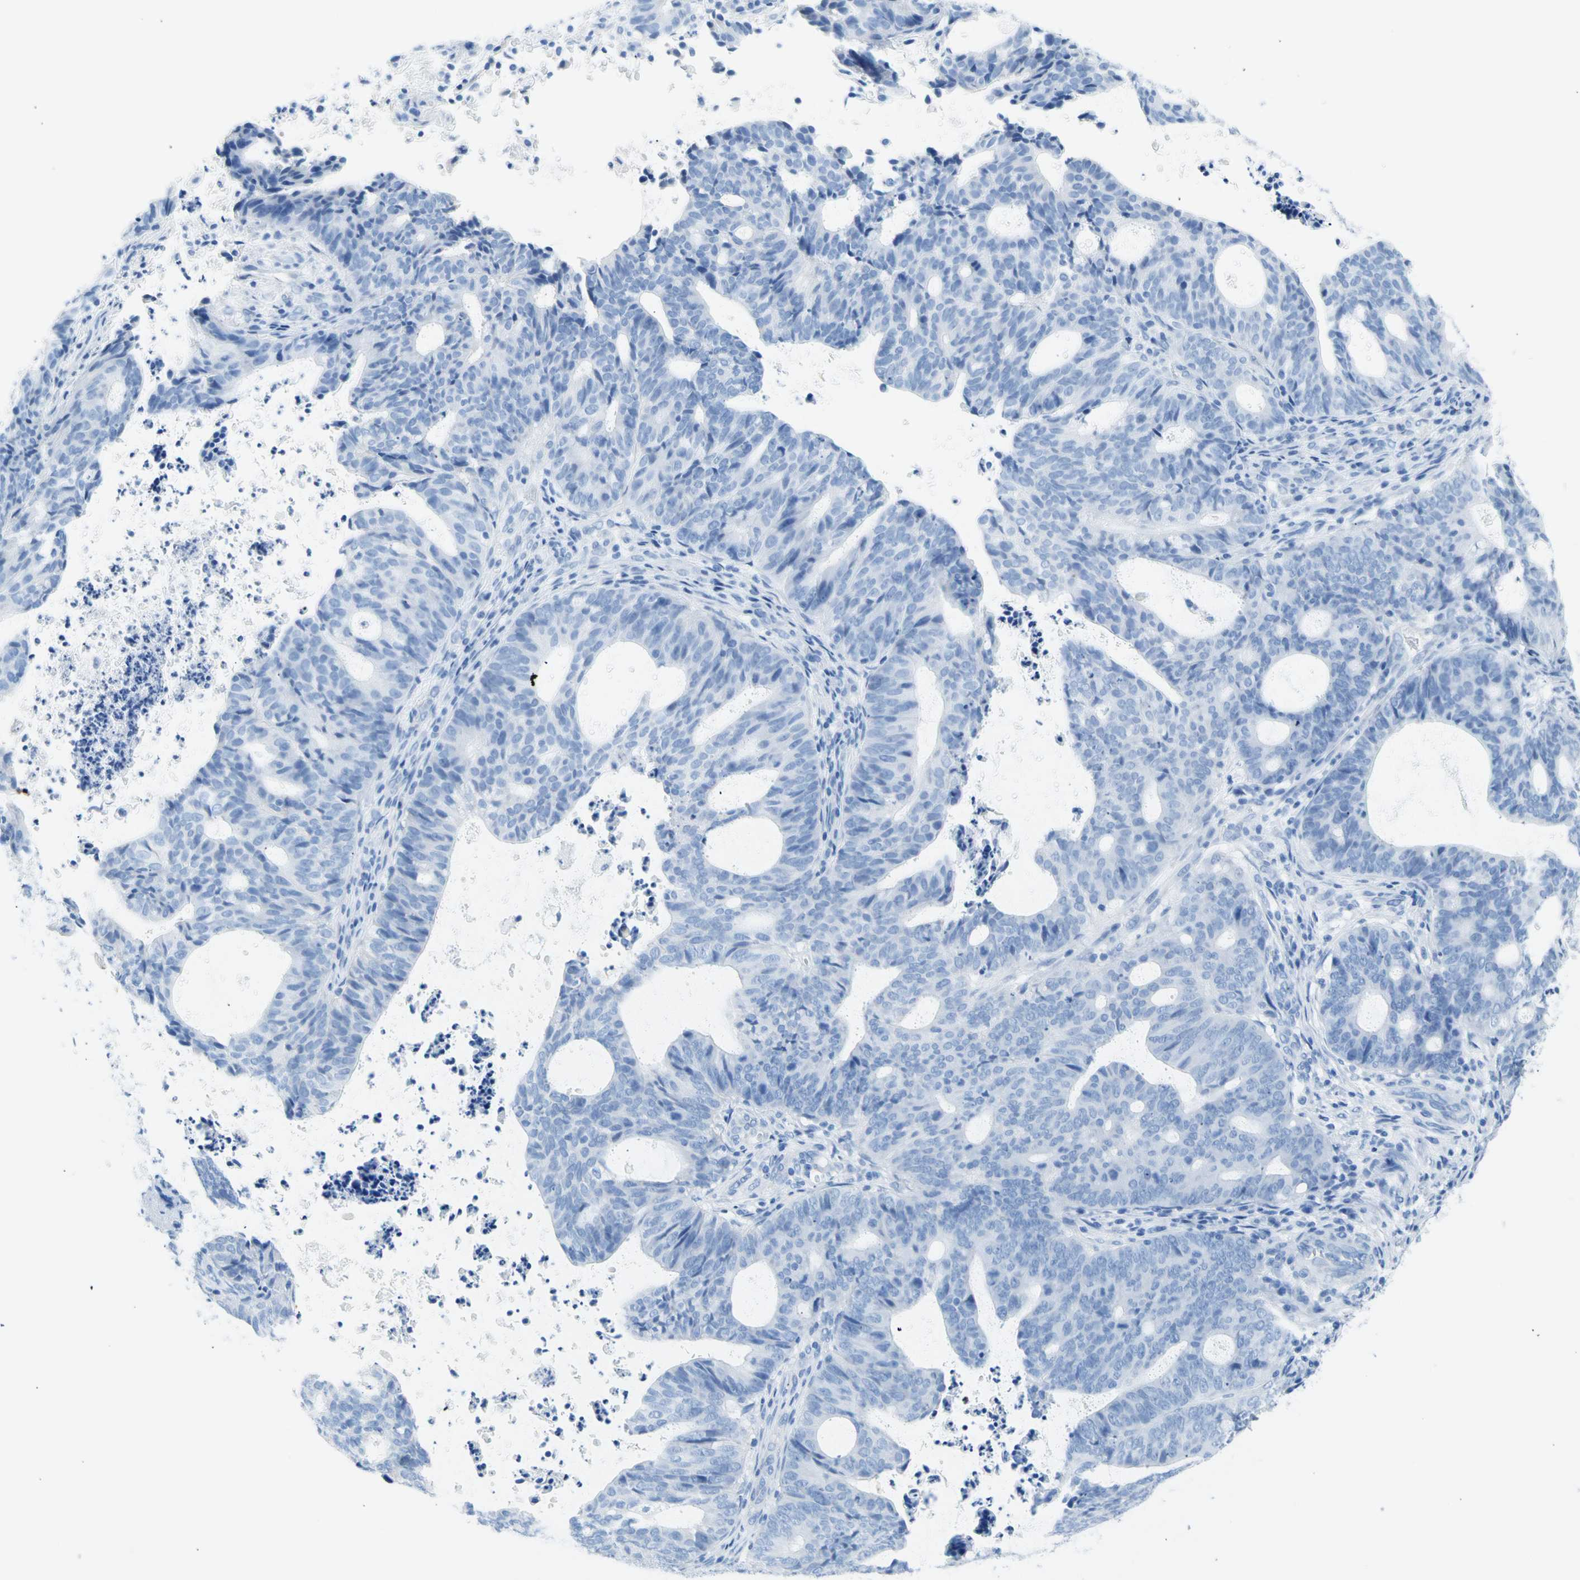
{"staining": {"intensity": "negative", "quantity": "none", "location": "none"}, "tissue": "endometrial cancer", "cell_type": "Tumor cells", "image_type": "cancer", "snomed": [{"axis": "morphology", "description": "Adenocarcinoma, NOS"}, {"axis": "topography", "description": "Uterus"}], "caption": "A photomicrograph of adenocarcinoma (endometrial) stained for a protein shows no brown staining in tumor cells.", "gene": "CEL", "patient": {"sex": "female", "age": 83}}